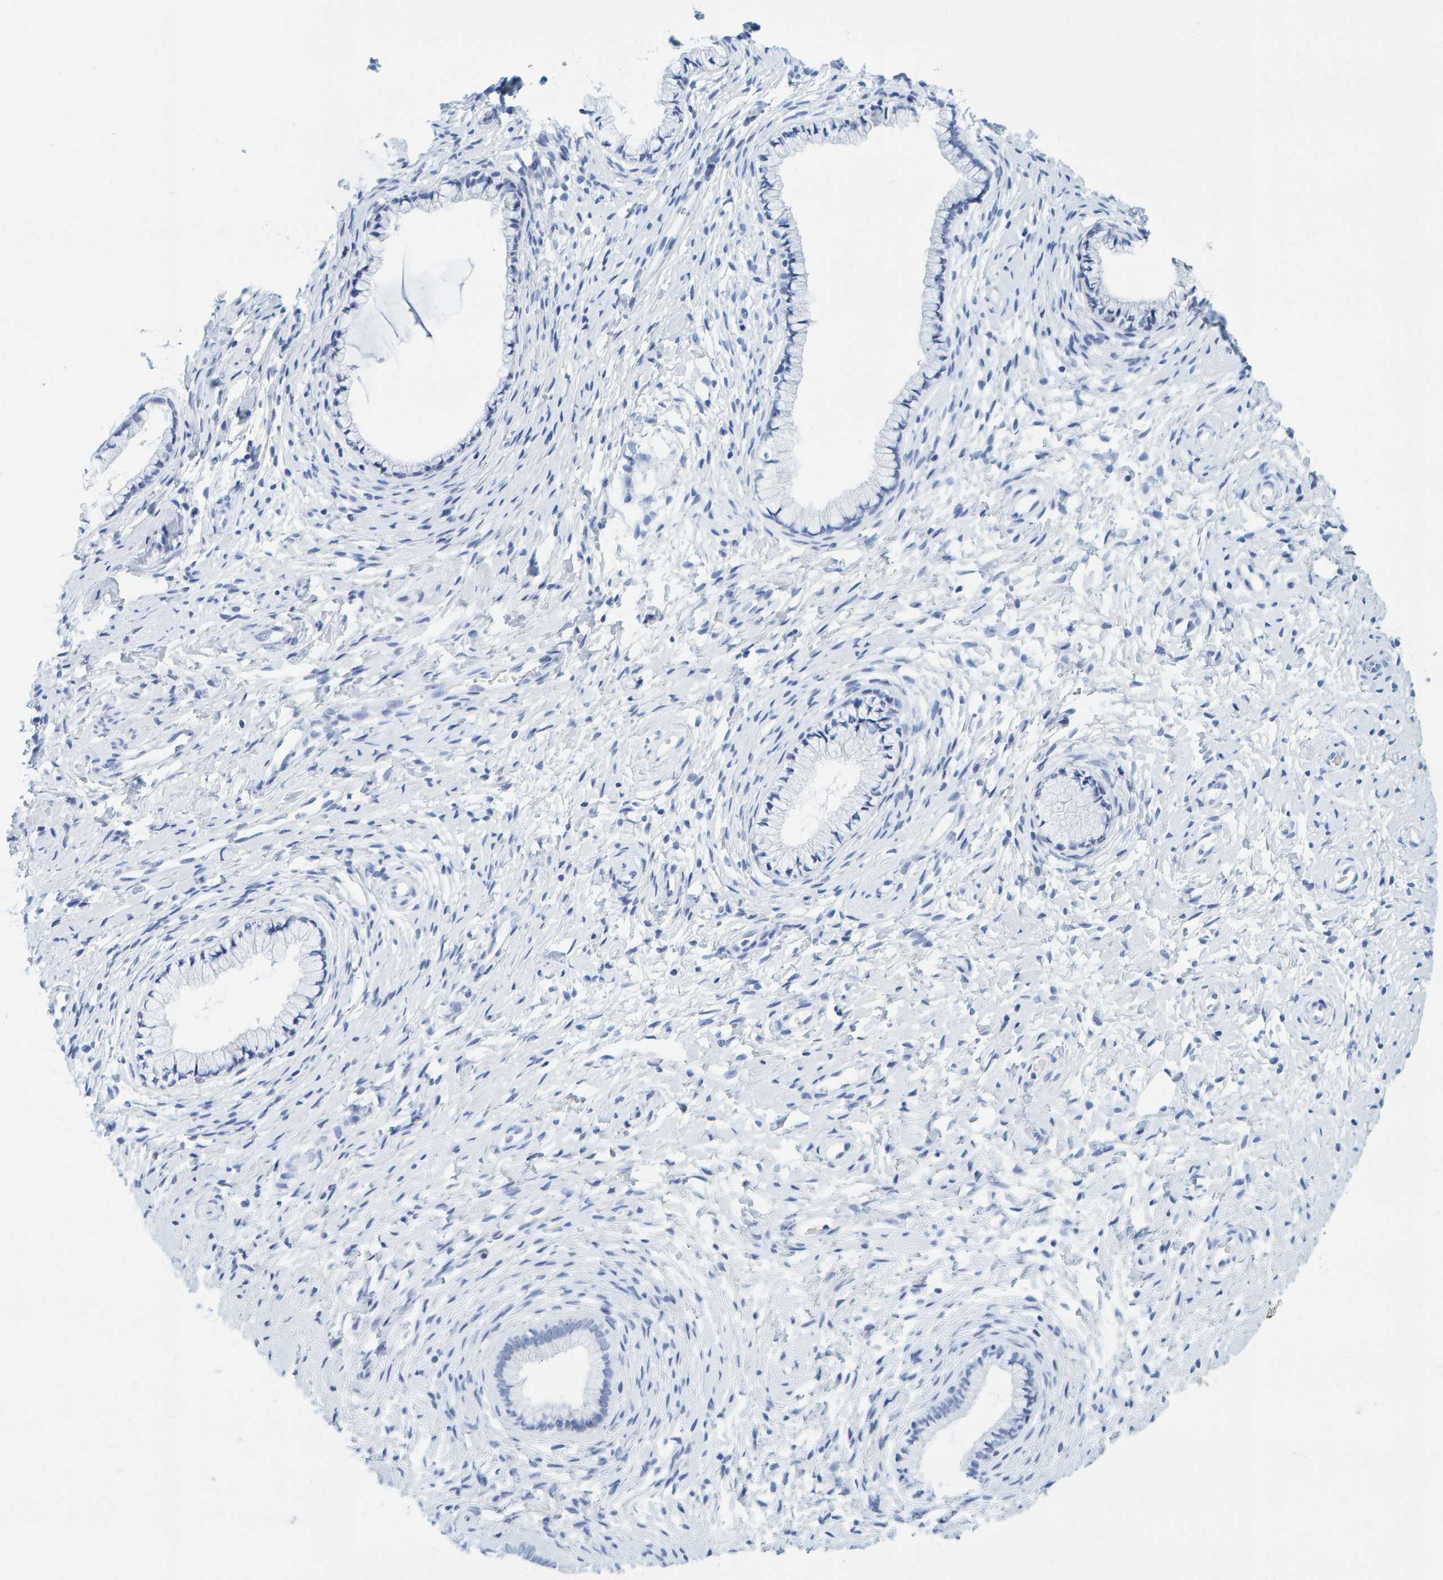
{"staining": {"intensity": "negative", "quantity": "none", "location": "none"}, "tissue": "cervix", "cell_type": "Glandular cells", "image_type": "normal", "snomed": [{"axis": "morphology", "description": "Normal tissue, NOS"}, {"axis": "topography", "description": "Cervix"}], "caption": "Protein analysis of unremarkable cervix displays no significant positivity in glandular cells.", "gene": "SFTPC", "patient": {"sex": "female", "age": 72}}